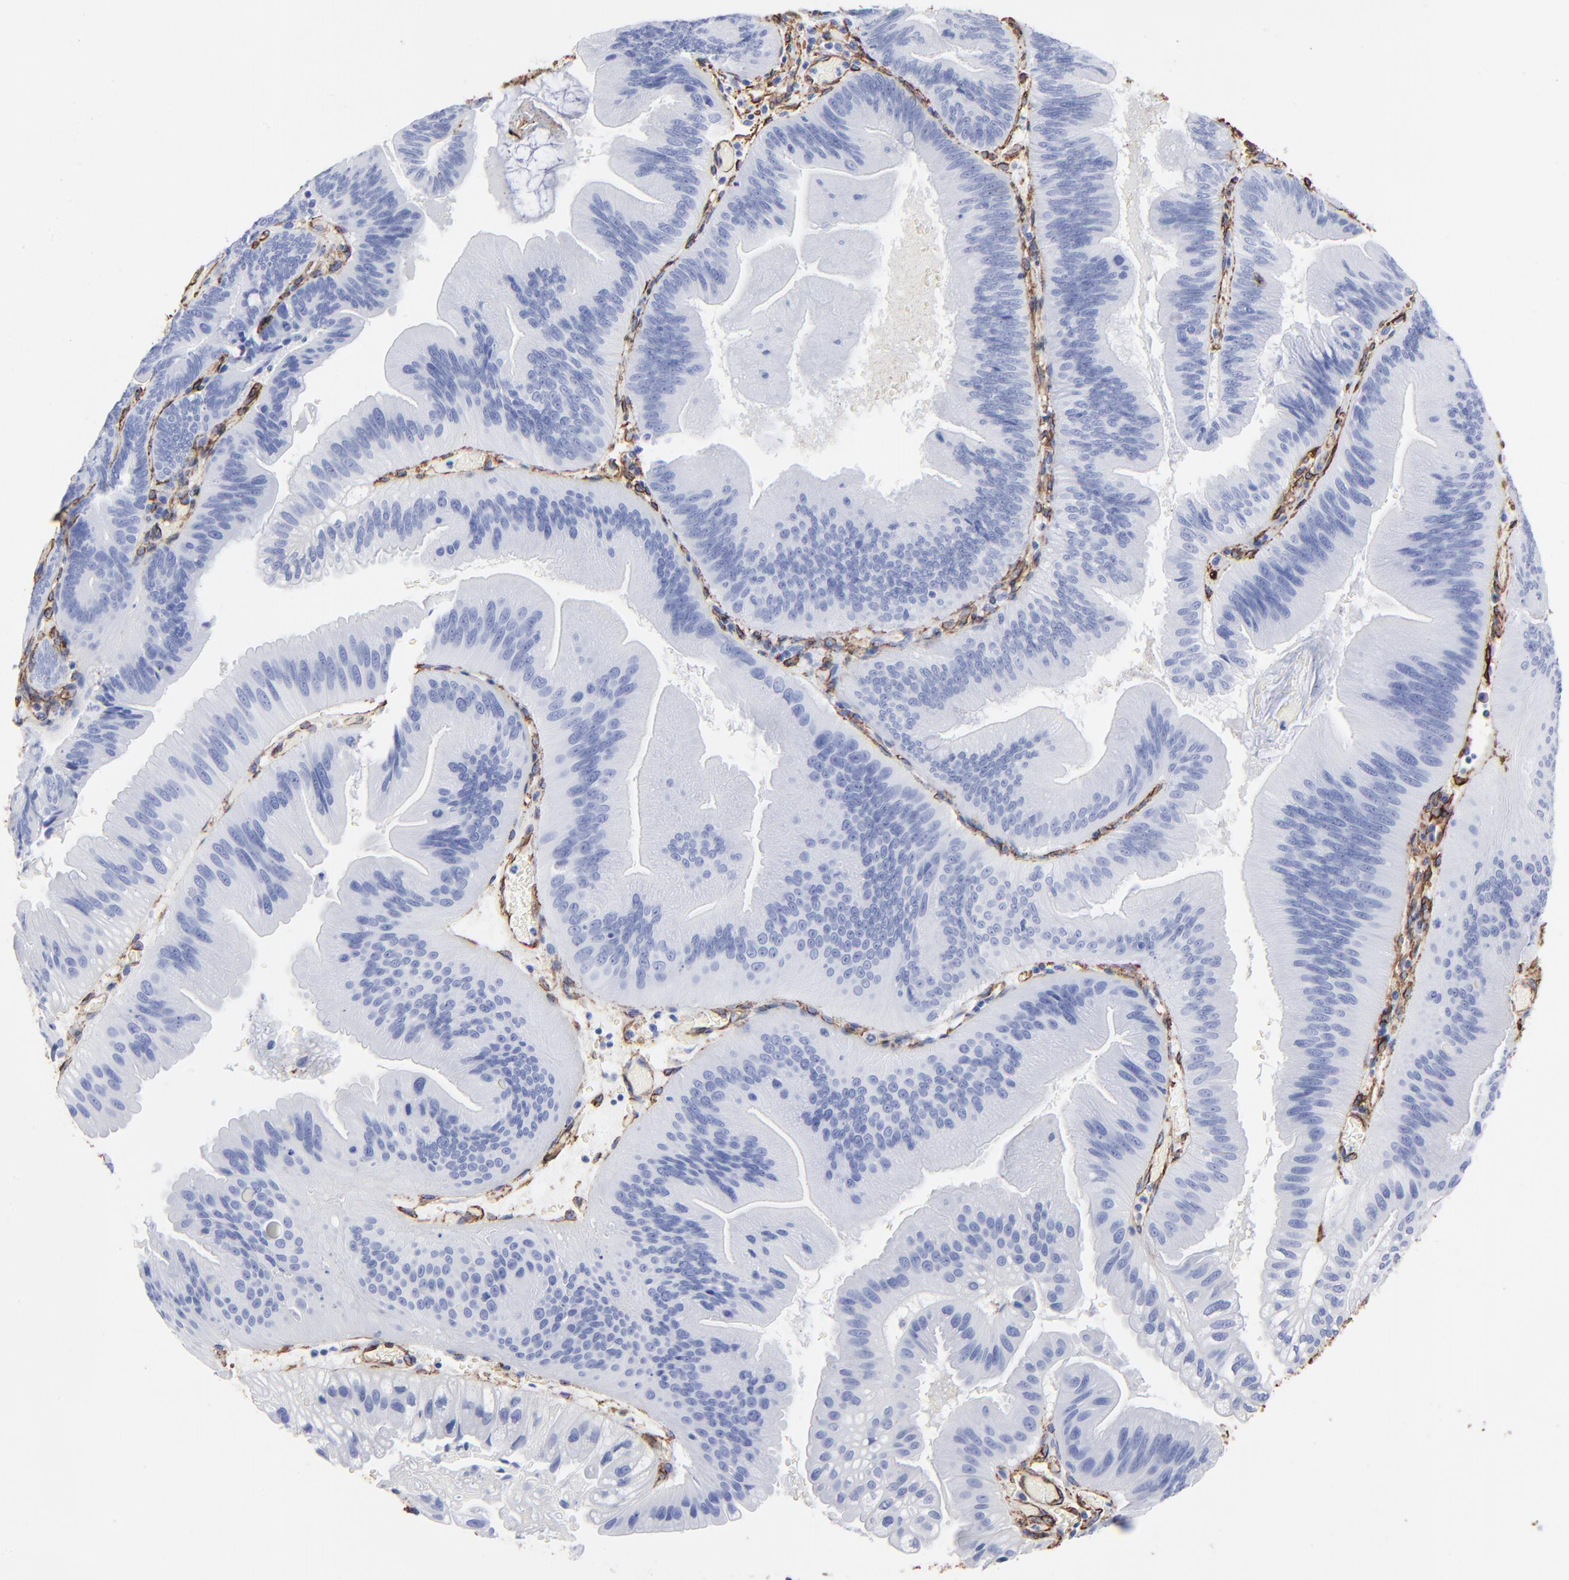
{"staining": {"intensity": "negative", "quantity": "none", "location": "none"}, "tissue": "pancreatic cancer", "cell_type": "Tumor cells", "image_type": "cancer", "snomed": [{"axis": "morphology", "description": "Adenocarcinoma, NOS"}, {"axis": "topography", "description": "Pancreas"}], "caption": "Pancreatic cancer (adenocarcinoma) was stained to show a protein in brown. There is no significant expression in tumor cells.", "gene": "CAV1", "patient": {"sex": "male", "age": 82}}